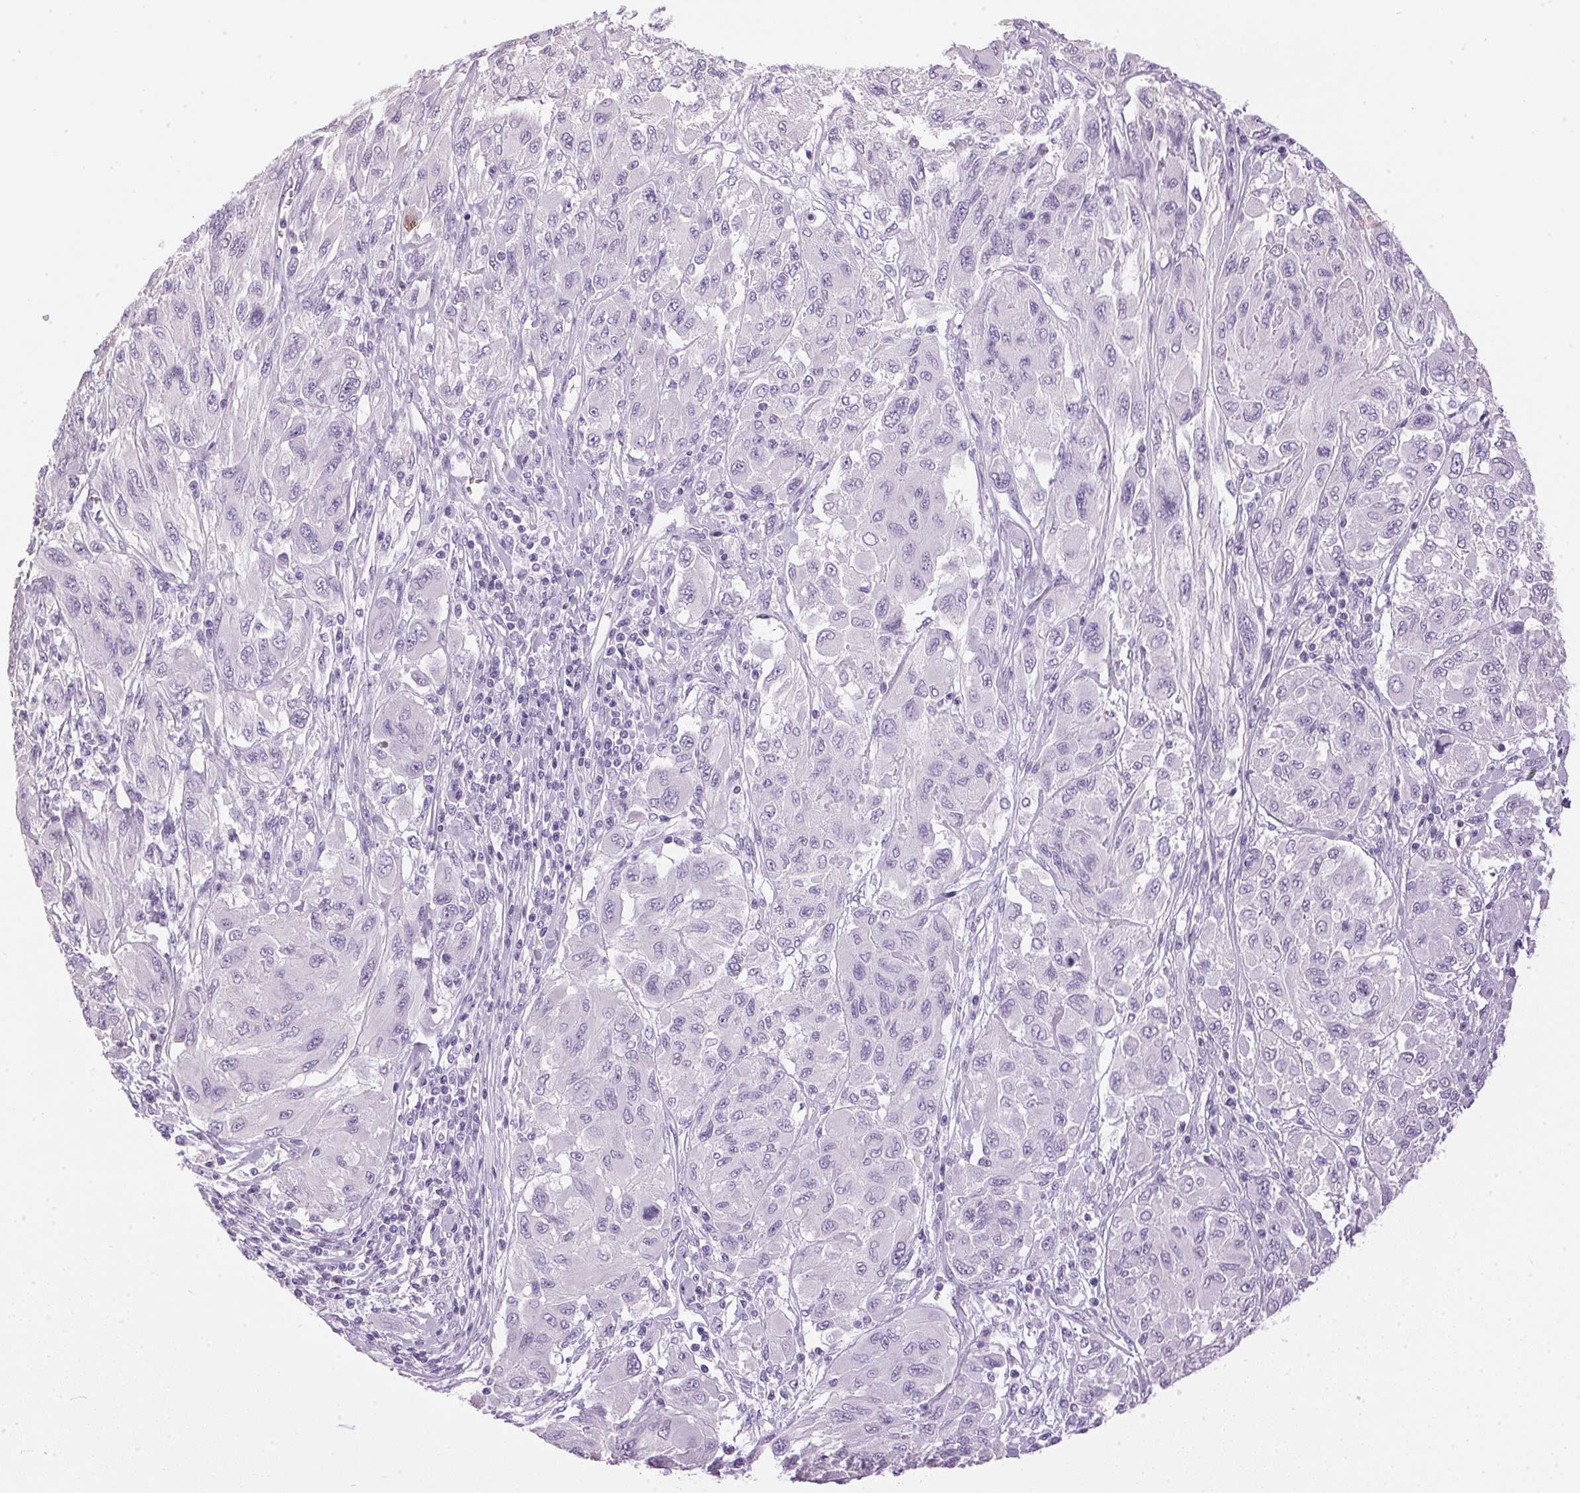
{"staining": {"intensity": "negative", "quantity": "none", "location": "none"}, "tissue": "melanoma", "cell_type": "Tumor cells", "image_type": "cancer", "snomed": [{"axis": "morphology", "description": "Malignant melanoma, NOS"}, {"axis": "topography", "description": "Skin"}], "caption": "Image shows no protein staining in tumor cells of malignant melanoma tissue.", "gene": "SP7", "patient": {"sex": "female", "age": 91}}